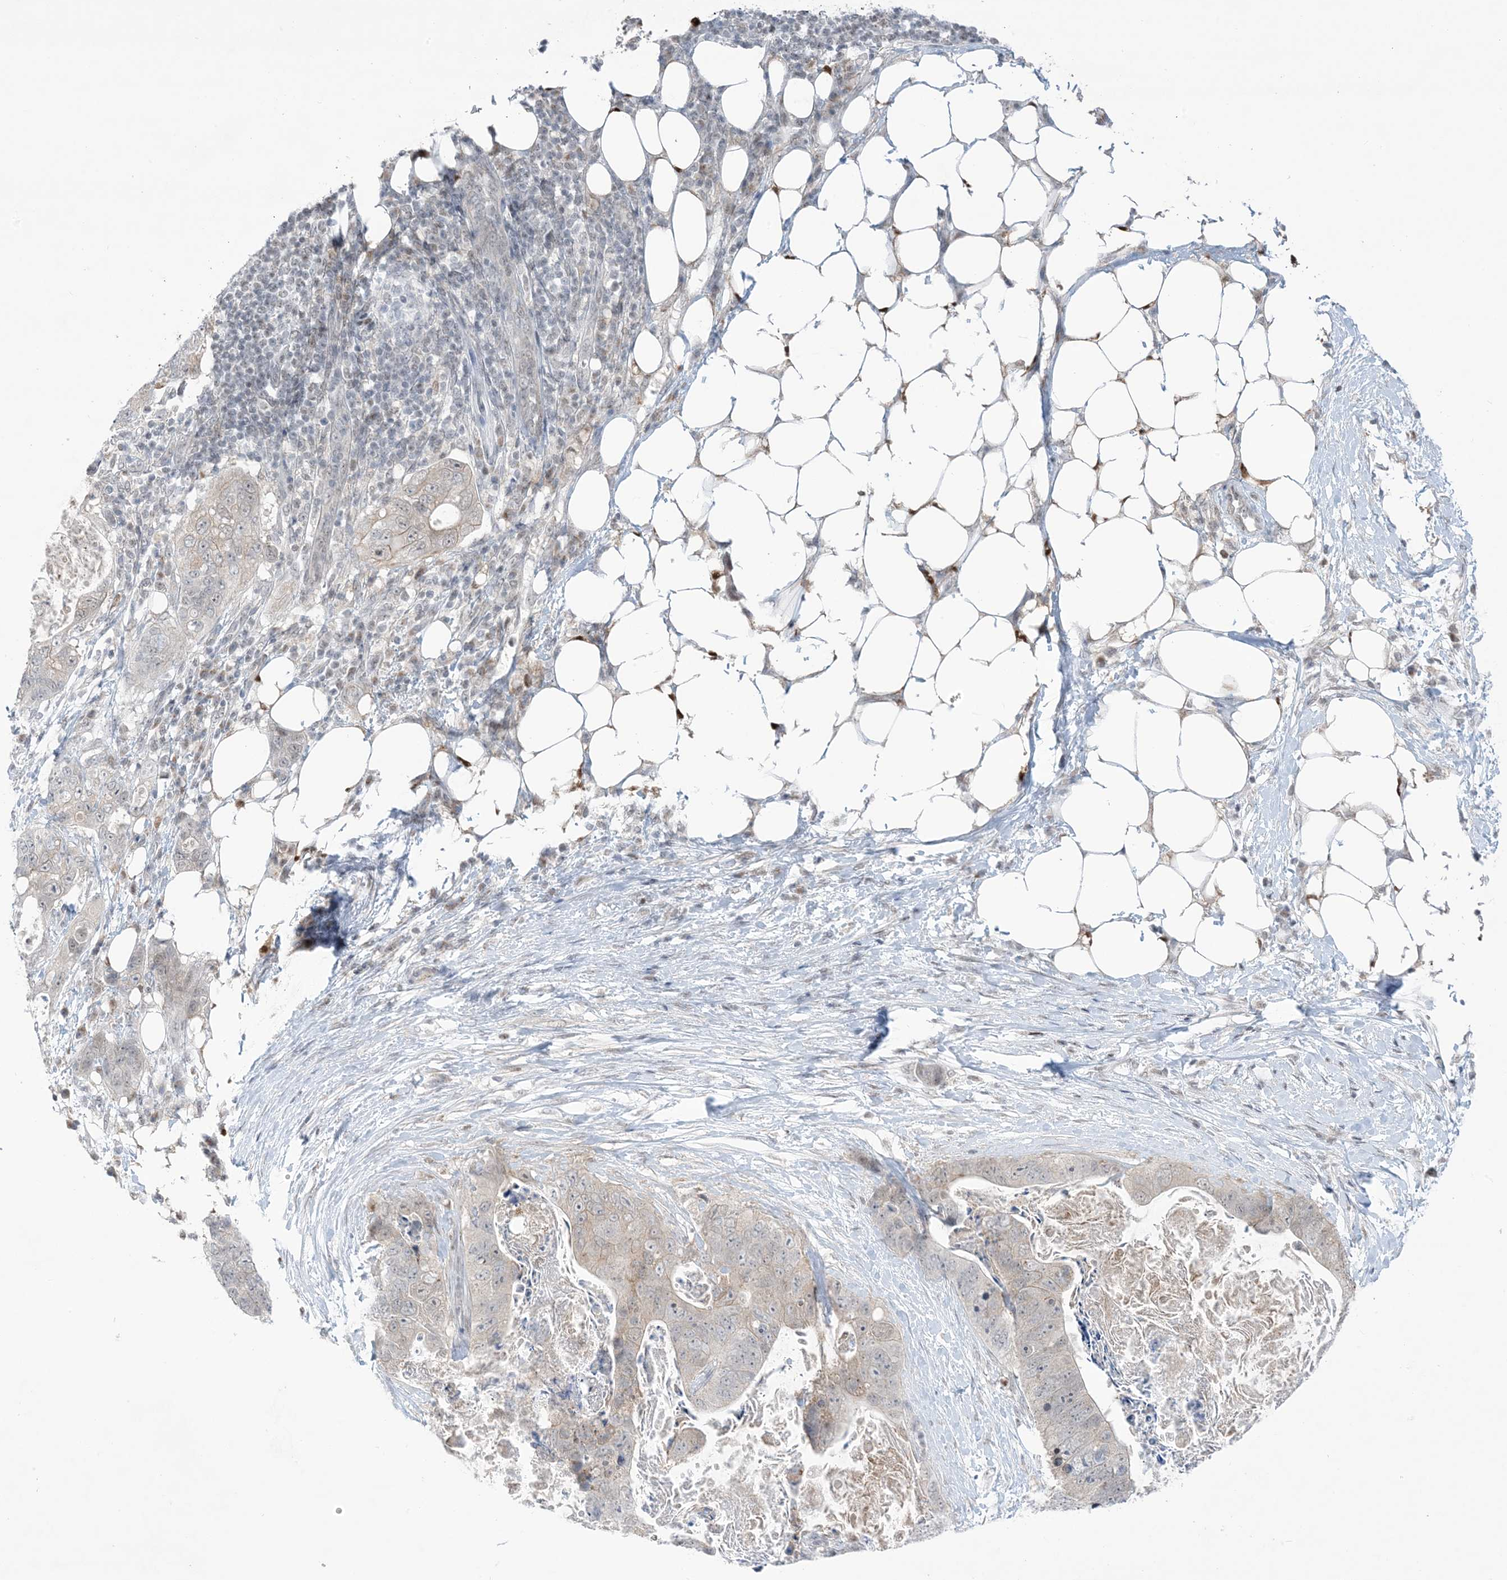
{"staining": {"intensity": "negative", "quantity": "none", "location": "none"}, "tissue": "stomach cancer", "cell_type": "Tumor cells", "image_type": "cancer", "snomed": [{"axis": "morphology", "description": "Adenocarcinoma, NOS"}, {"axis": "topography", "description": "Stomach"}], "caption": "Stomach adenocarcinoma stained for a protein using IHC displays no expression tumor cells.", "gene": "TFPT", "patient": {"sex": "female", "age": 89}}